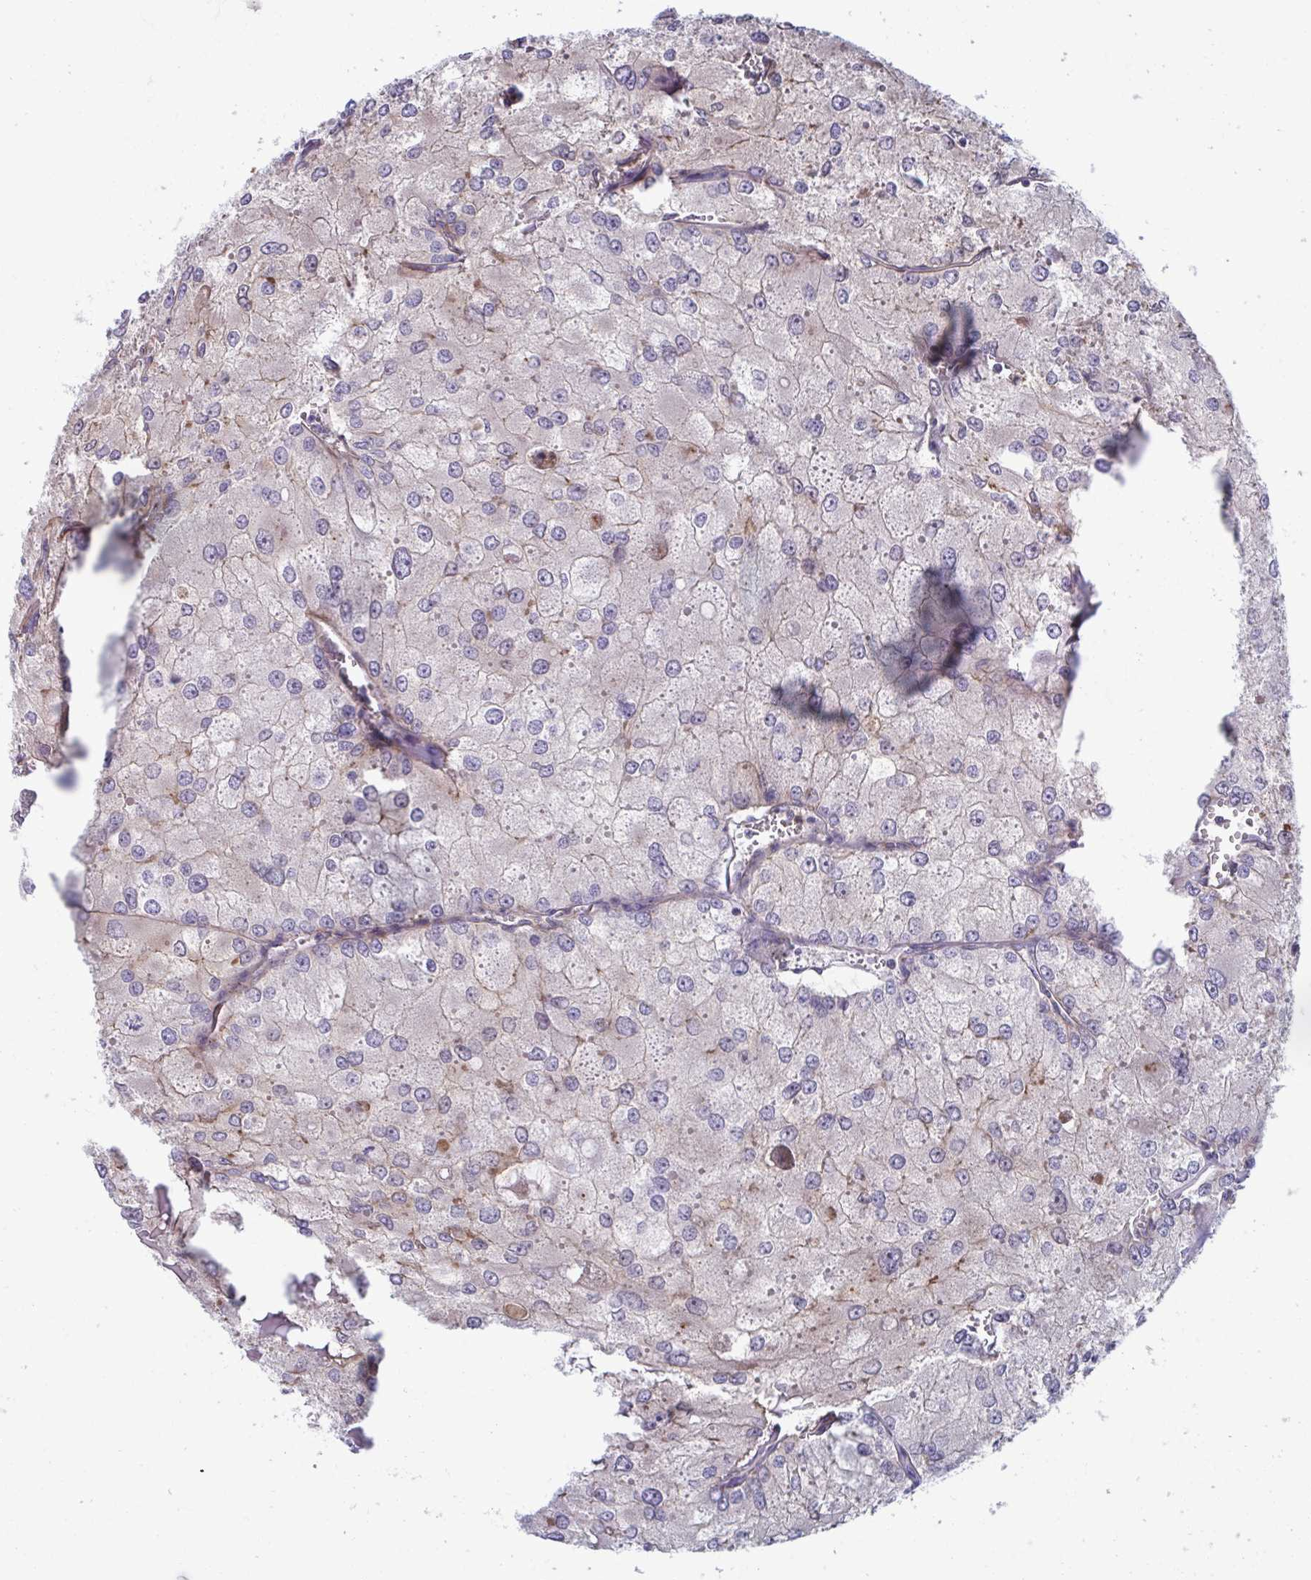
{"staining": {"intensity": "weak", "quantity": "<25%", "location": "cytoplasmic/membranous"}, "tissue": "renal cancer", "cell_type": "Tumor cells", "image_type": "cancer", "snomed": [{"axis": "morphology", "description": "Adenocarcinoma, NOS"}, {"axis": "topography", "description": "Kidney"}], "caption": "Immunohistochemistry (IHC) of renal cancer displays no positivity in tumor cells. (Immunohistochemistry, brightfield microscopy, high magnification).", "gene": "SLC9A6", "patient": {"sex": "female", "age": 70}}